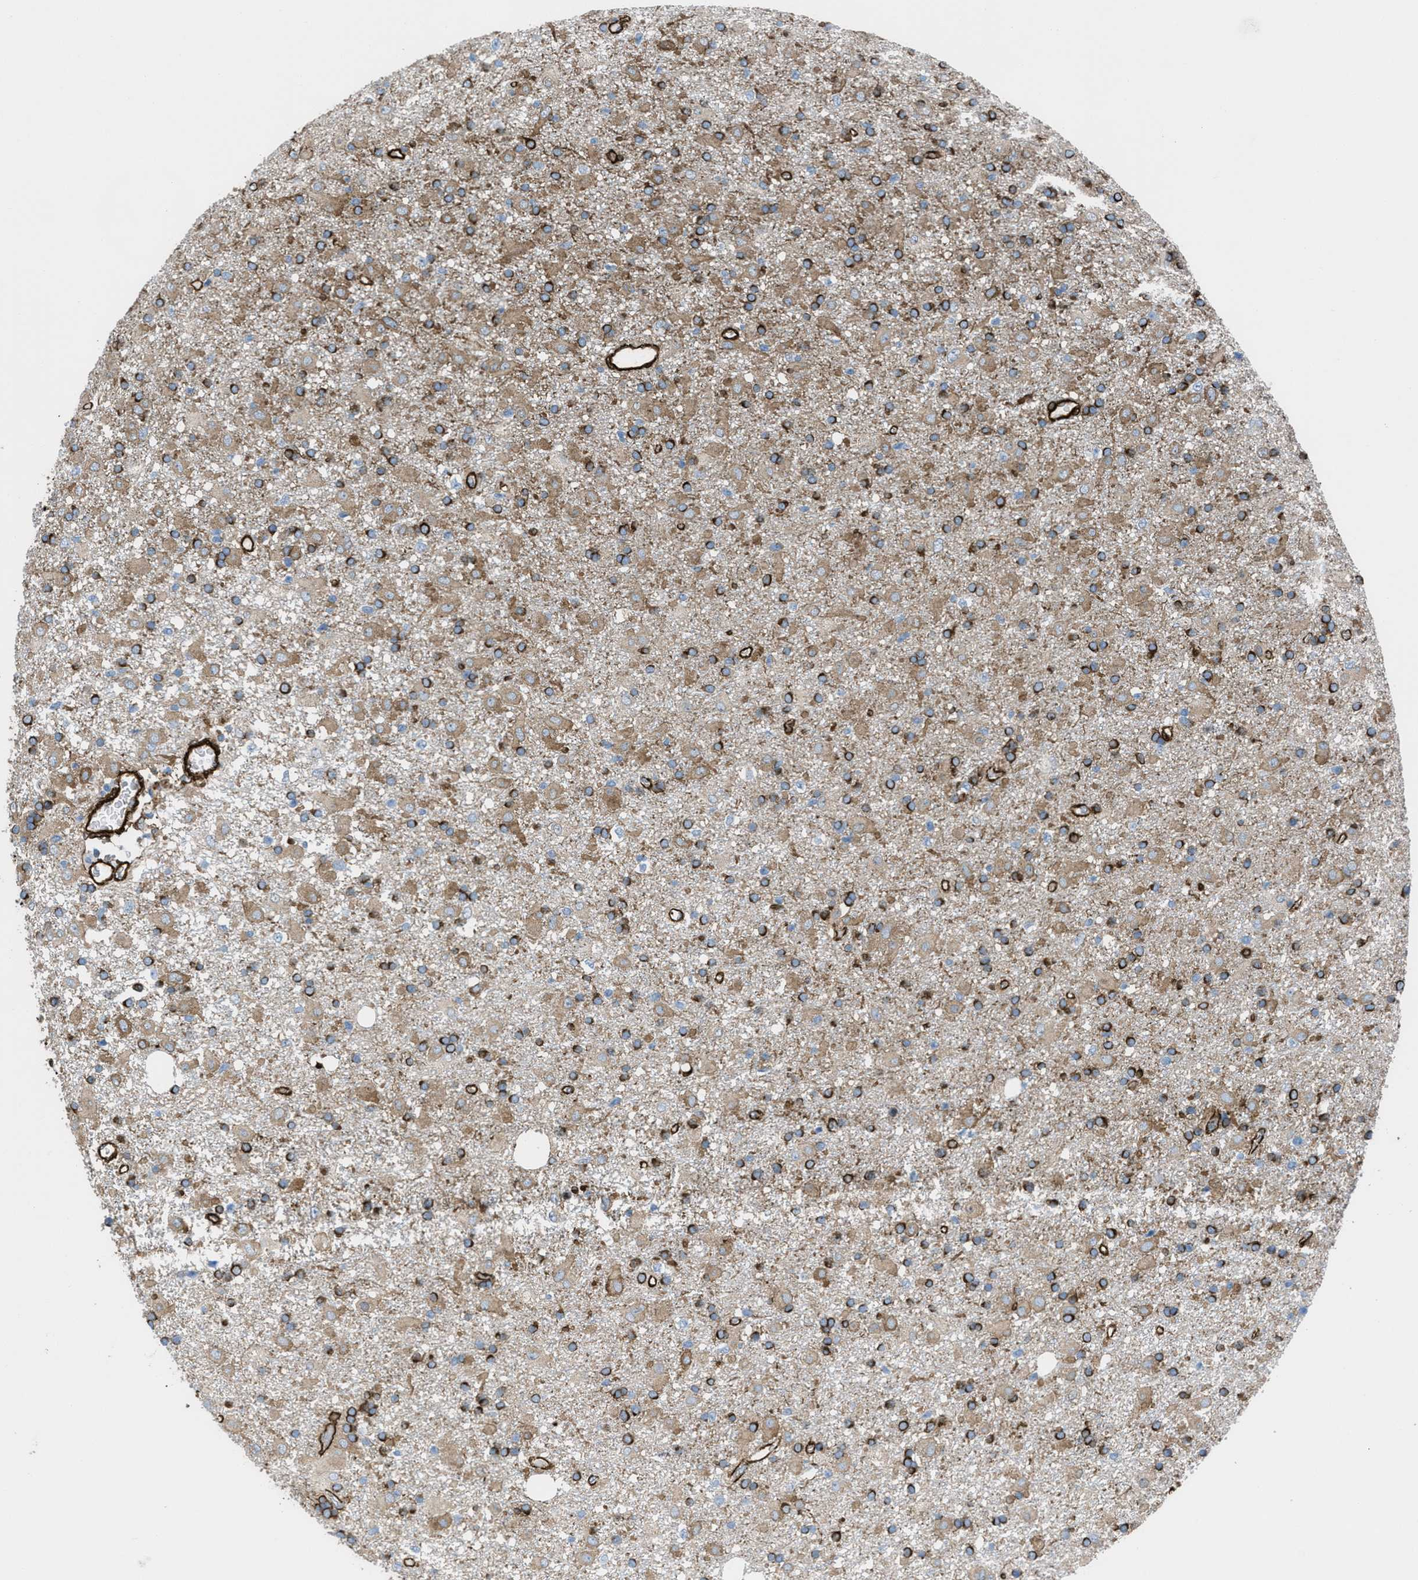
{"staining": {"intensity": "strong", "quantity": ">75%", "location": "cytoplasmic/membranous"}, "tissue": "glioma", "cell_type": "Tumor cells", "image_type": "cancer", "snomed": [{"axis": "morphology", "description": "Glioma, malignant, Low grade"}, {"axis": "topography", "description": "Brain"}], "caption": "A high amount of strong cytoplasmic/membranous staining is present in about >75% of tumor cells in low-grade glioma (malignant) tissue.", "gene": "CALD1", "patient": {"sex": "male", "age": 77}}